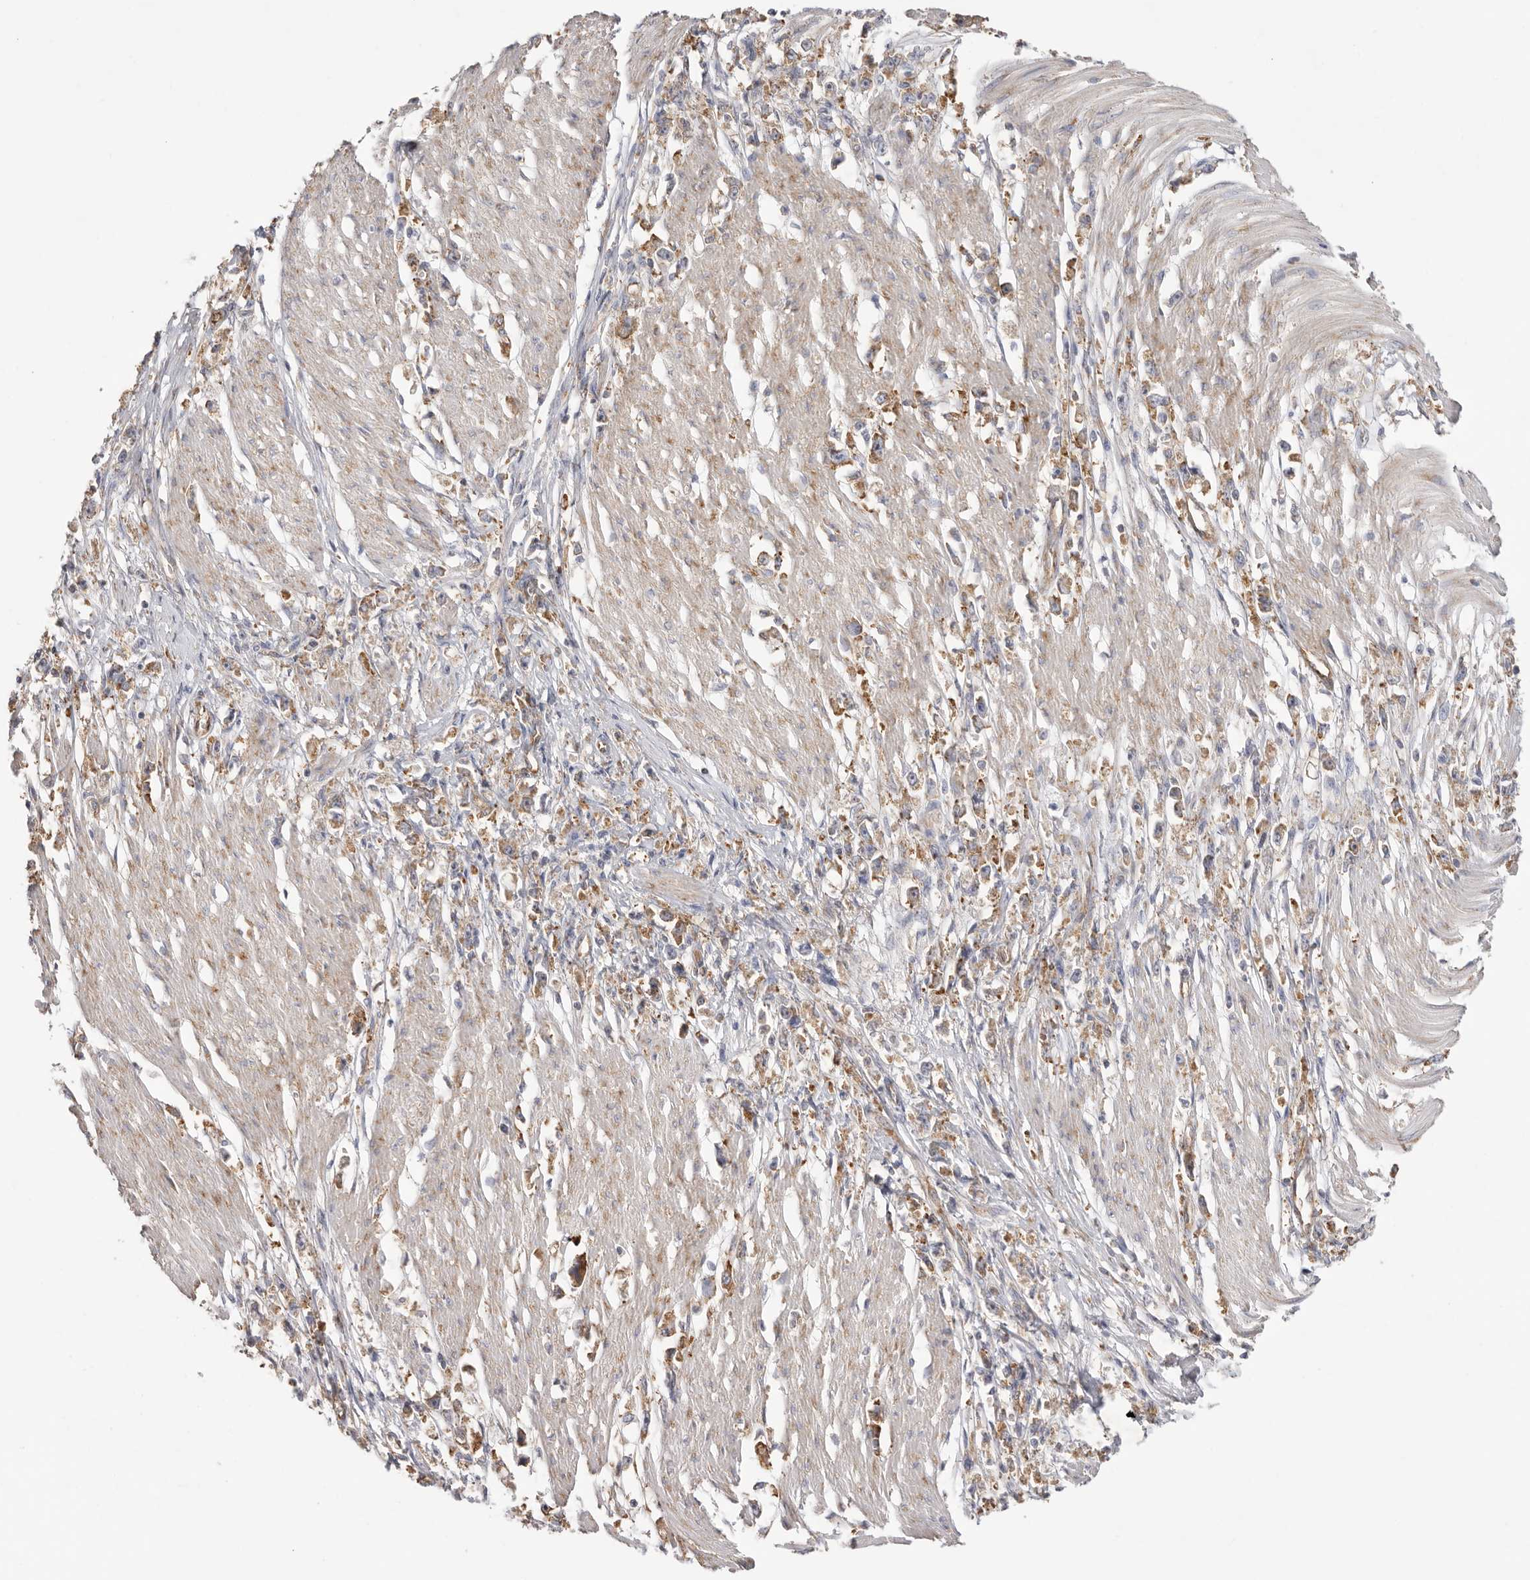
{"staining": {"intensity": "moderate", "quantity": ">75%", "location": "cytoplasmic/membranous"}, "tissue": "stomach cancer", "cell_type": "Tumor cells", "image_type": "cancer", "snomed": [{"axis": "morphology", "description": "Adenocarcinoma, NOS"}, {"axis": "topography", "description": "Stomach"}], "caption": "Immunohistochemistry staining of stomach cancer, which shows medium levels of moderate cytoplasmic/membranous expression in approximately >75% of tumor cells indicating moderate cytoplasmic/membranous protein staining. The staining was performed using DAB (3,3'-diaminobenzidine) (brown) for protein detection and nuclei were counterstained in hematoxylin (blue).", "gene": "SERBP1", "patient": {"sex": "female", "age": 59}}